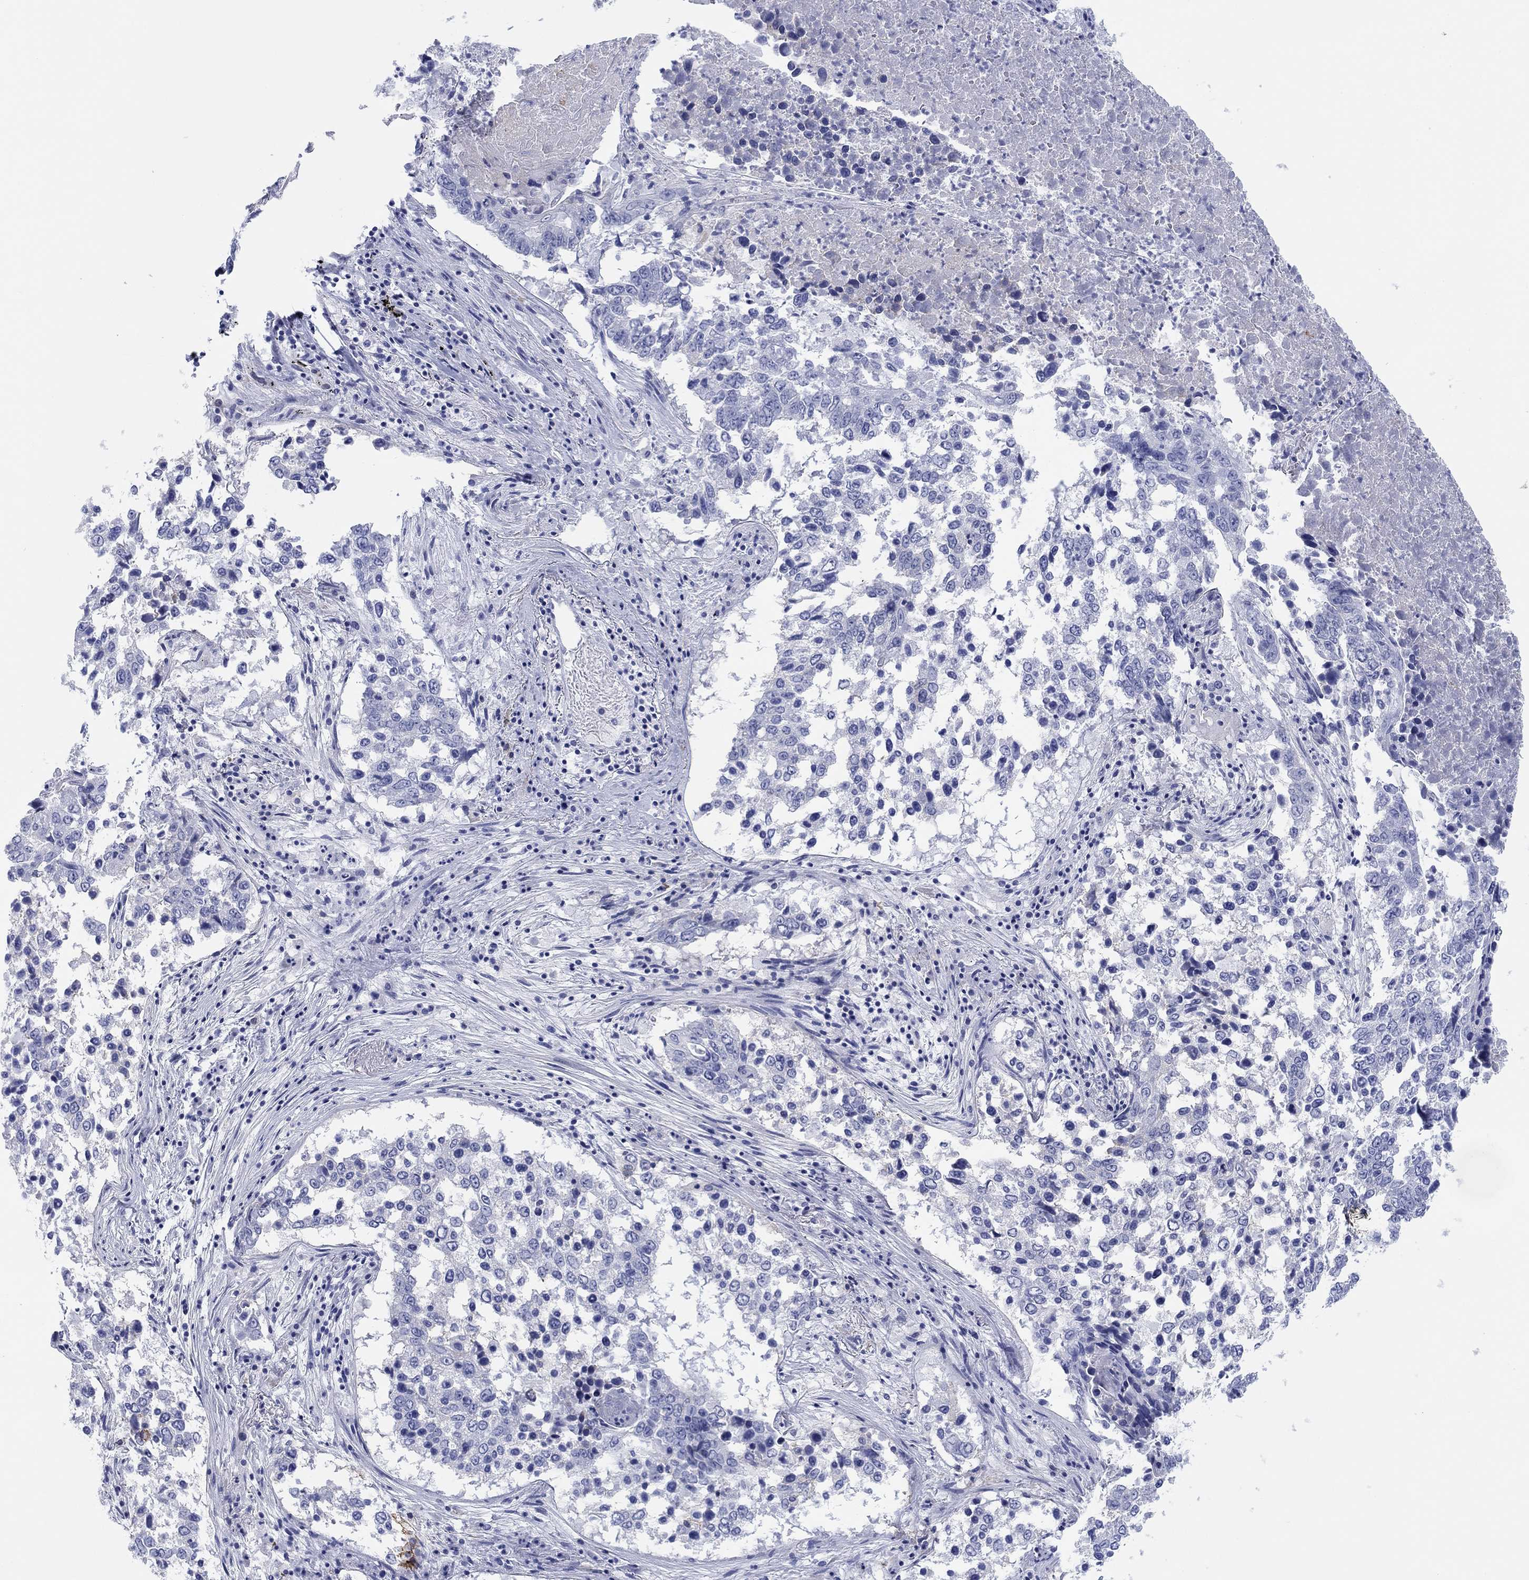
{"staining": {"intensity": "negative", "quantity": "none", "location": "none"}, "tissue": "lung cancer", "cell_type": "Tumor cells", "image_type": "cancer", "snomed": [{"axis": "morphology", "description": "Squamous cell carcinoma, NOS"}, {"axis": "topography", "description": "Lung"}], "caption": "The histopathology image shows no significant staining in tumor cells of lung cancer (squamous cell carcinoma).", "gene": "ATP1B1", "patient": {"sex": "male", "age": 82}}